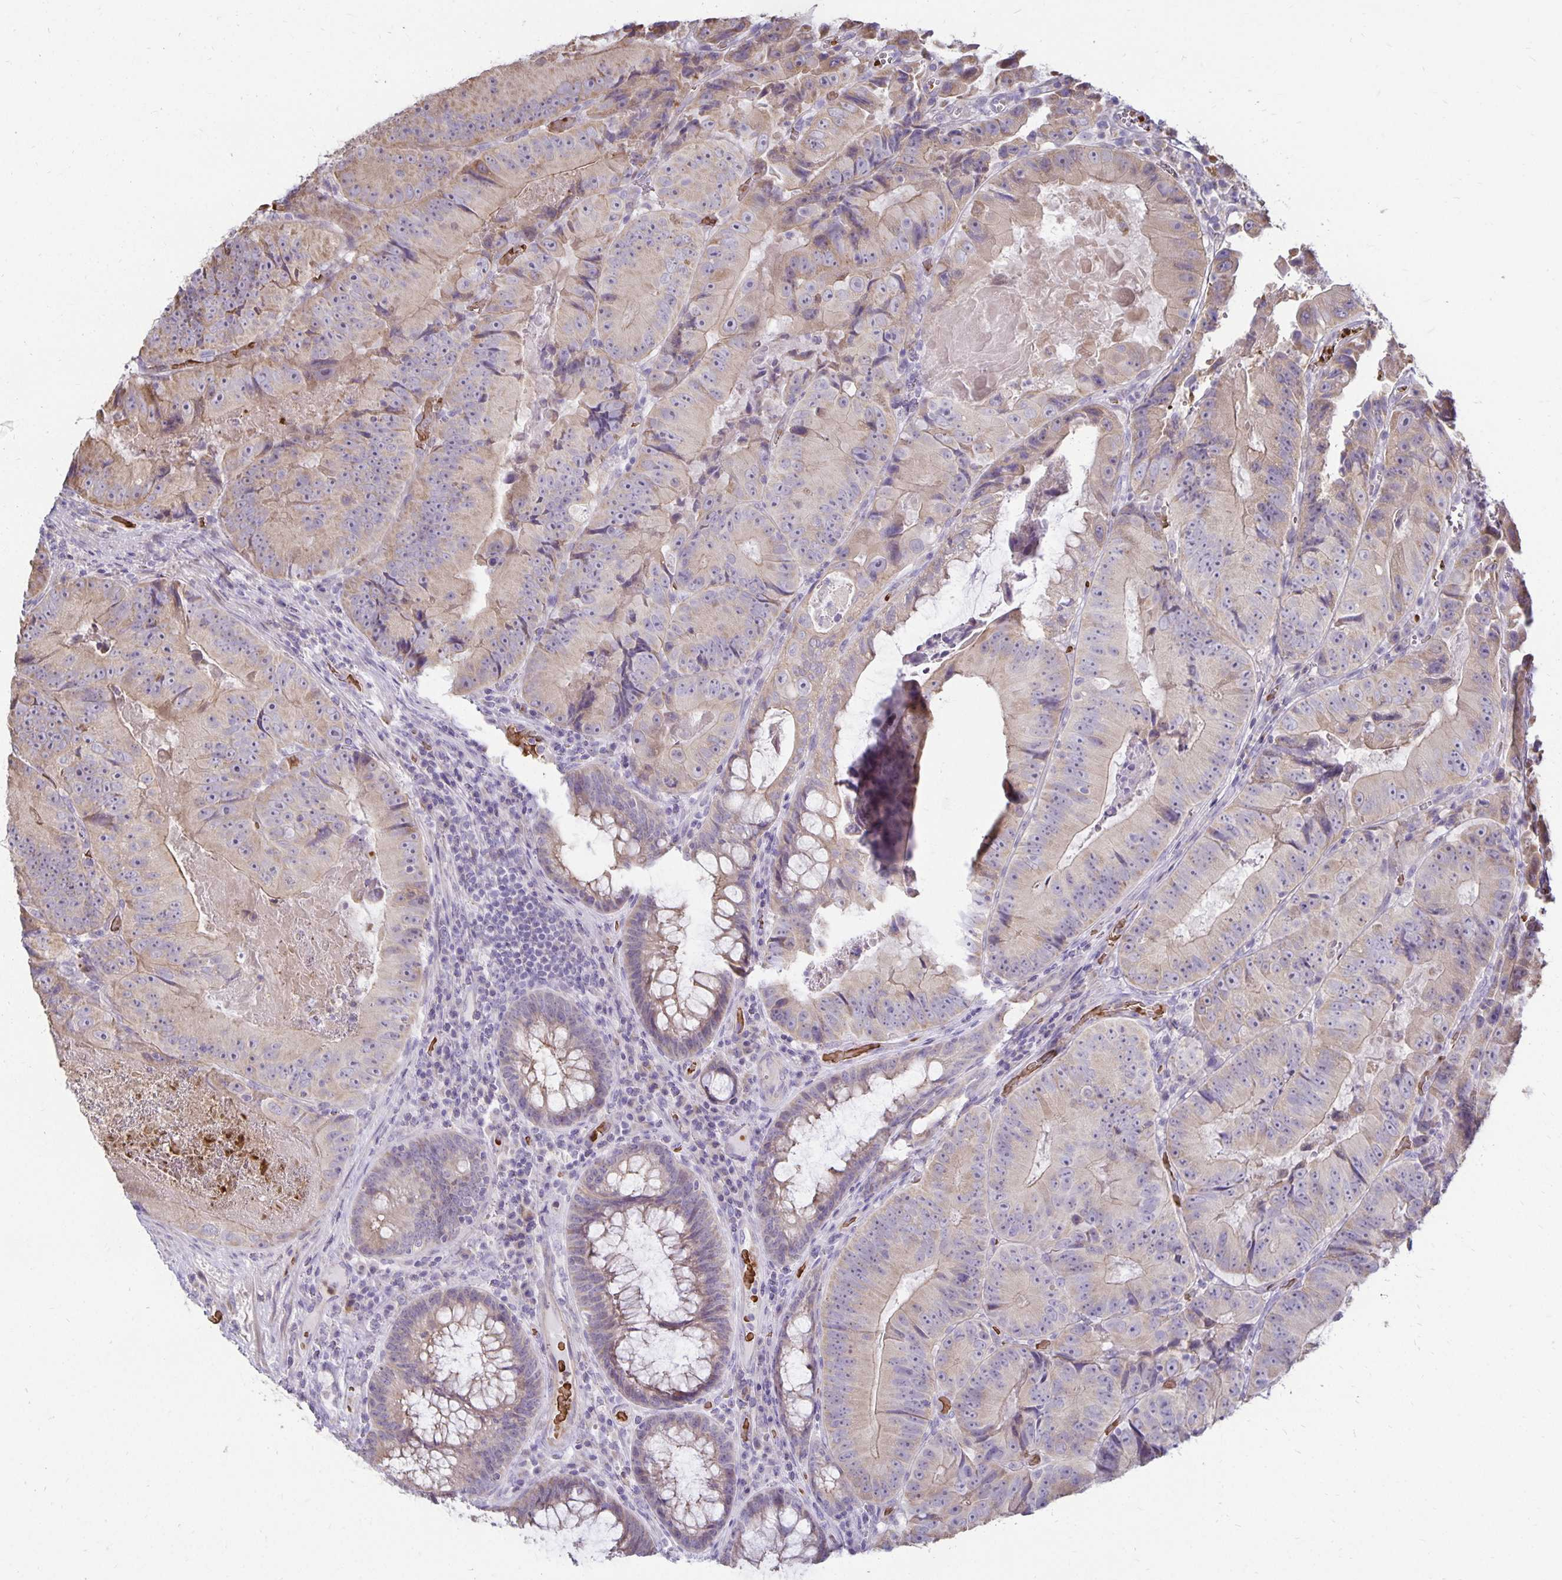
{"staining": {"intensity": "weak", "quantity": "25%-75%", "location": "cytoplasmic/membranous"}, "tissue": "colorectal cancer", "cell_type": "Tumor cells", "image_type": "cancer", "snomed": [{"axis": "morphology", "description": "Adenocarcinoma, NOS"}, {"axis": "topography", "description": "Colon"}], "caption": "Protein staining of adenocarcinoma (colorectal) tissue demonstrates weak cytoplasmic/membranous expression in about 25%-75% of tumor cells. The protein of interest is shown in brown color, while the nuclei are stained blue.", "gene": "FN3K", "patient": {"sex": "female", "age": 86}}